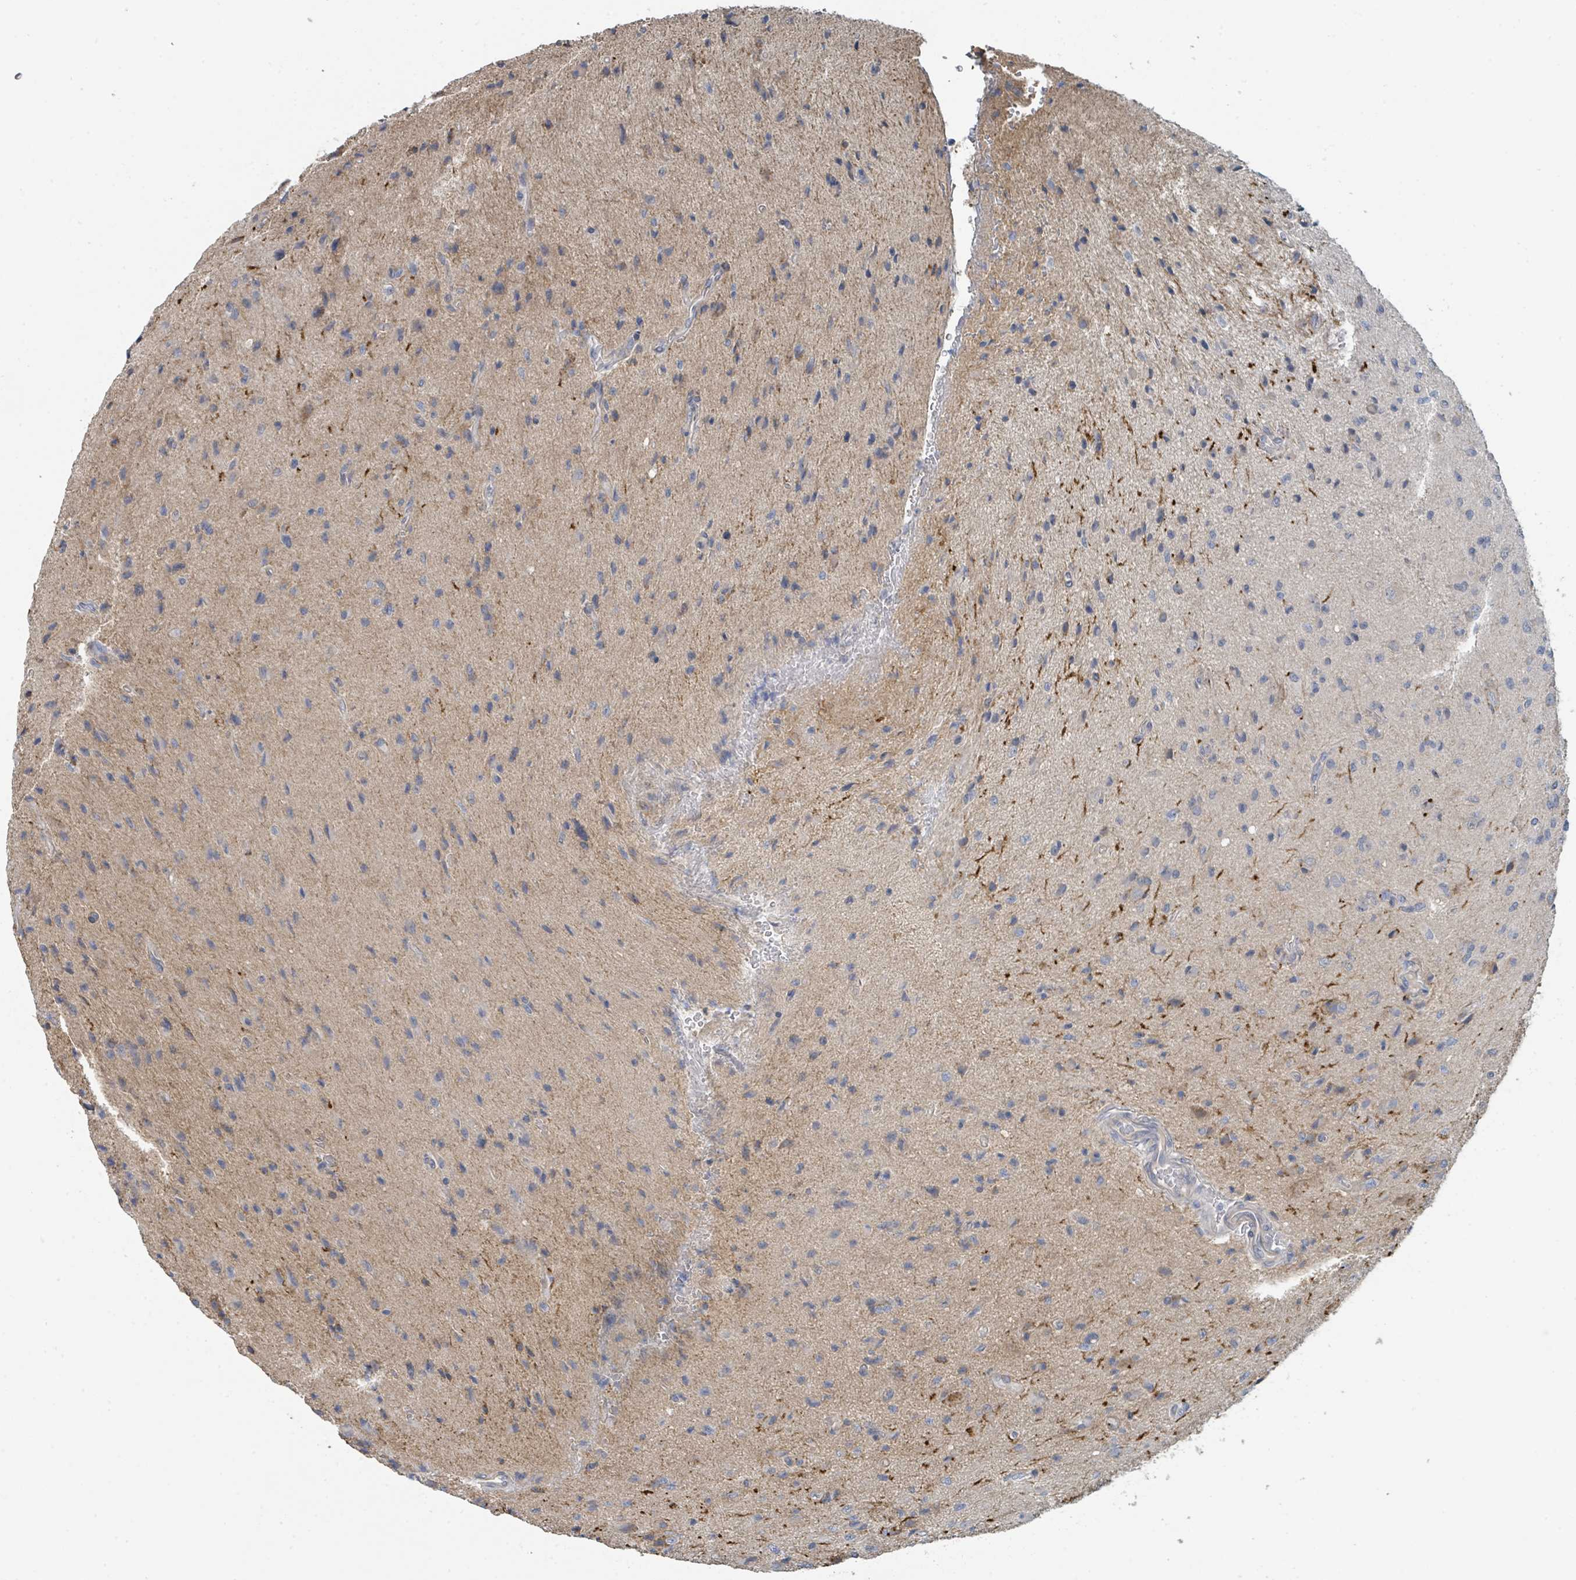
{"staining": {"intensity": "negative", "quantity": "none", "location": "none"}, "tissue": "glioma", "cell_type": "Tumor cells", "image_type": "cancer", "snomed": [{"axis": "morphology", "description": "Glioma, malignant, High grade"}, {"axis": "topography", "description": "Brain"}], "caption": "Glioma stained for a protein using IHC exhibits no positivity tumor cells.", "gene": "LRRC42", "patient": {"sex": "male", "age": 36}}